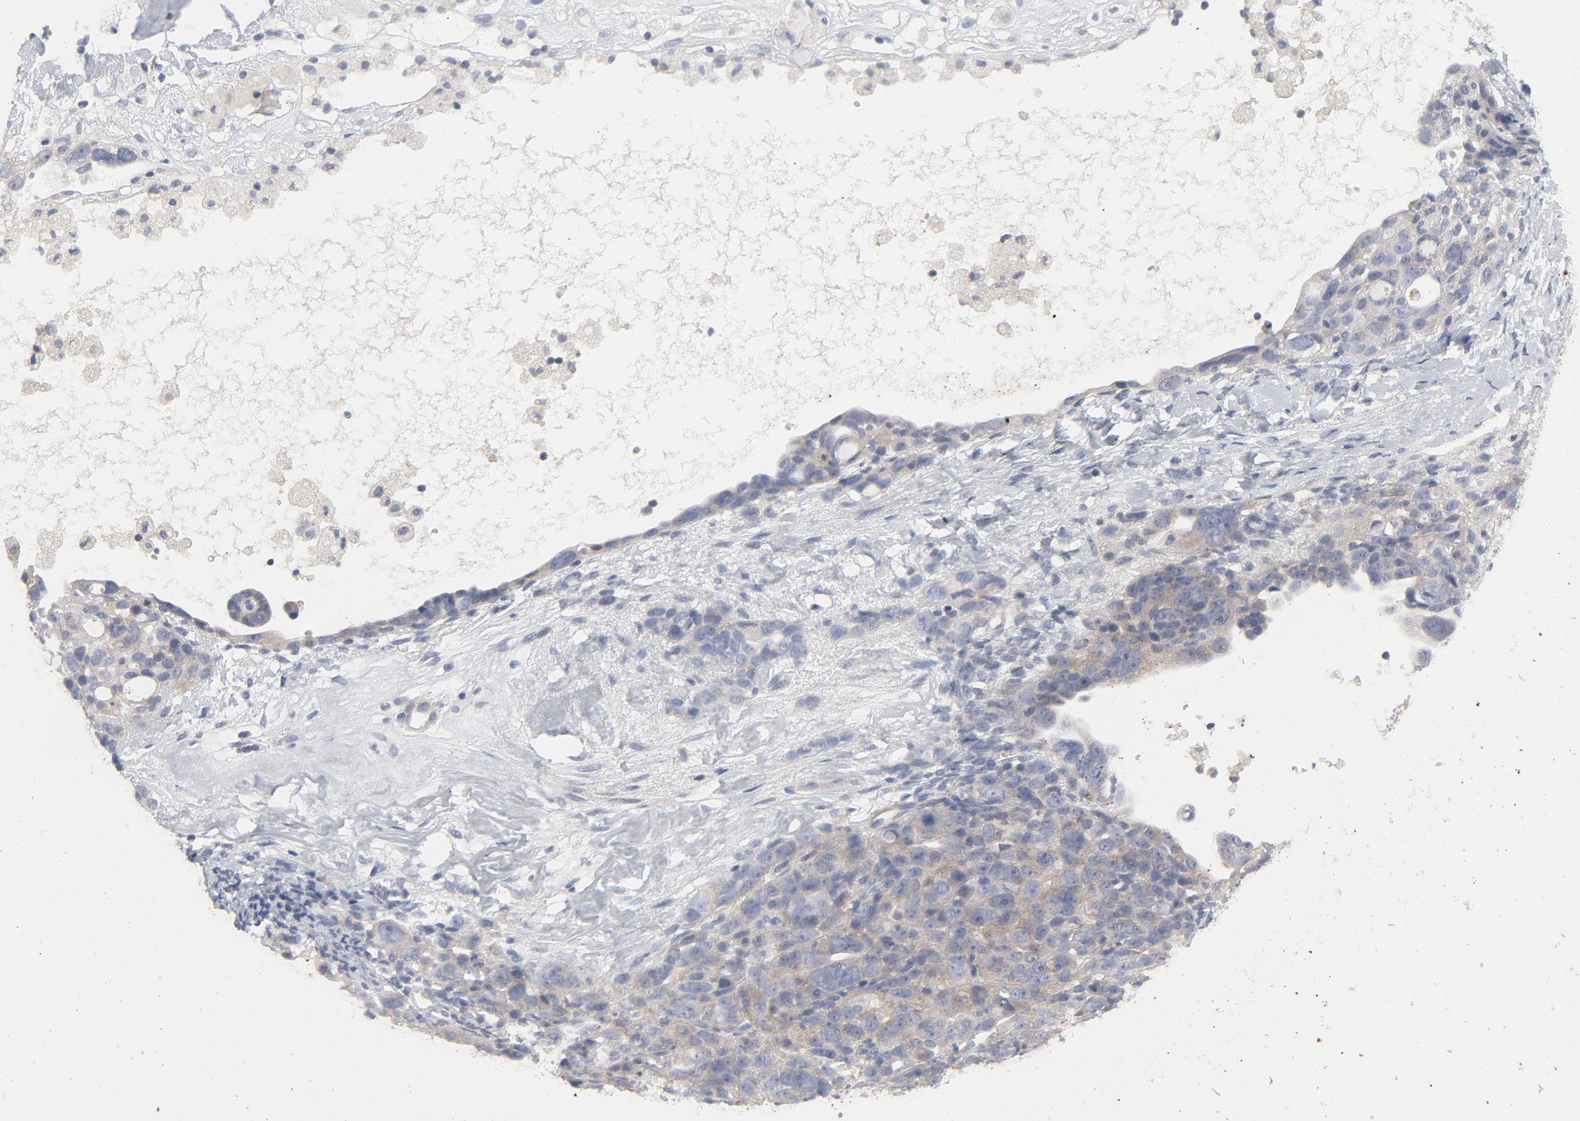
{"staining": {"intensity": "weak", "quantity": ">75%", "location": "cytoplasmic/membranous"}, "tissue": "ovarian cancer", "cell_type": "Tumor cells", "image_type": "cancer", "snomed": [{"axis": "morphology", "description": "Cystadenocarcinoma, serous, NOS"}, {"axis": "topography", "description": "Ovary"}], "caption": "Tumor cells exhibit low levels of weak cytoplasmic/membranous positivity in approximately >75% of cells in ovarian serous cystadenocarcinoma. The staining was performed using DAB (3,3'-diaminobenzidine), with brown indicating positive protein expression. Nuclei are stained blue with hematoxylin.", "gene": "ROCK1", "patient": {"sex": "female", "age": 66}}